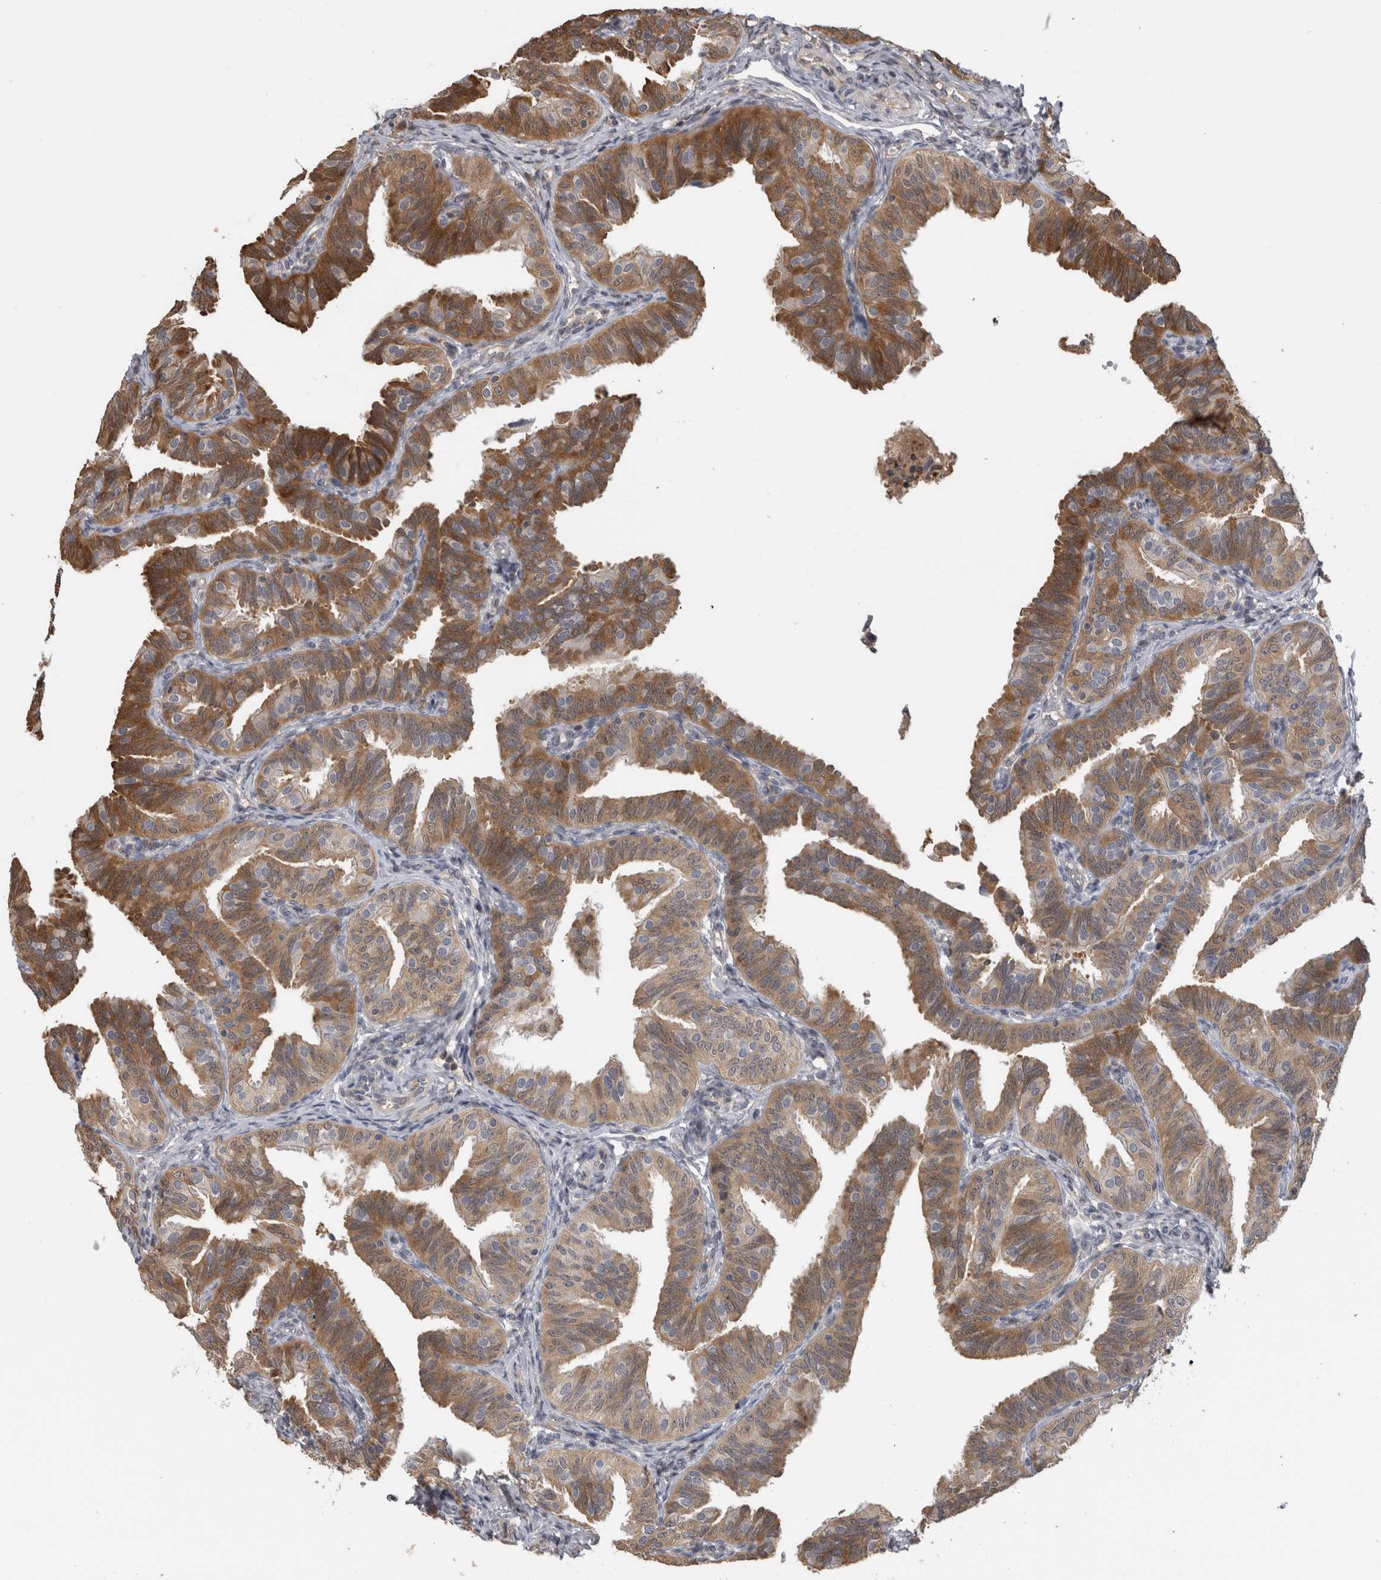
{"staining": {"intensity": "moderate", "quantity": ">75%", "location": "cytoplasmic/membranous"}, "tissue": "fallopian tube", "cell_type": "Glandular cells", "image_type": "normal", "snomed": [{"axis": "morphology", "description": "Normal tissue, NOS"}, {"axis": "topography", "description": "Fallopian tube"}], "caption": "Brown immunohistochemical staining in normal human fallopian tube demonstrates moderate cytoplasmic/membranous expression in approximately >75% of glandular cells.", "gene": "USH1G", "patient": {"sex": "female", "age": 35}}